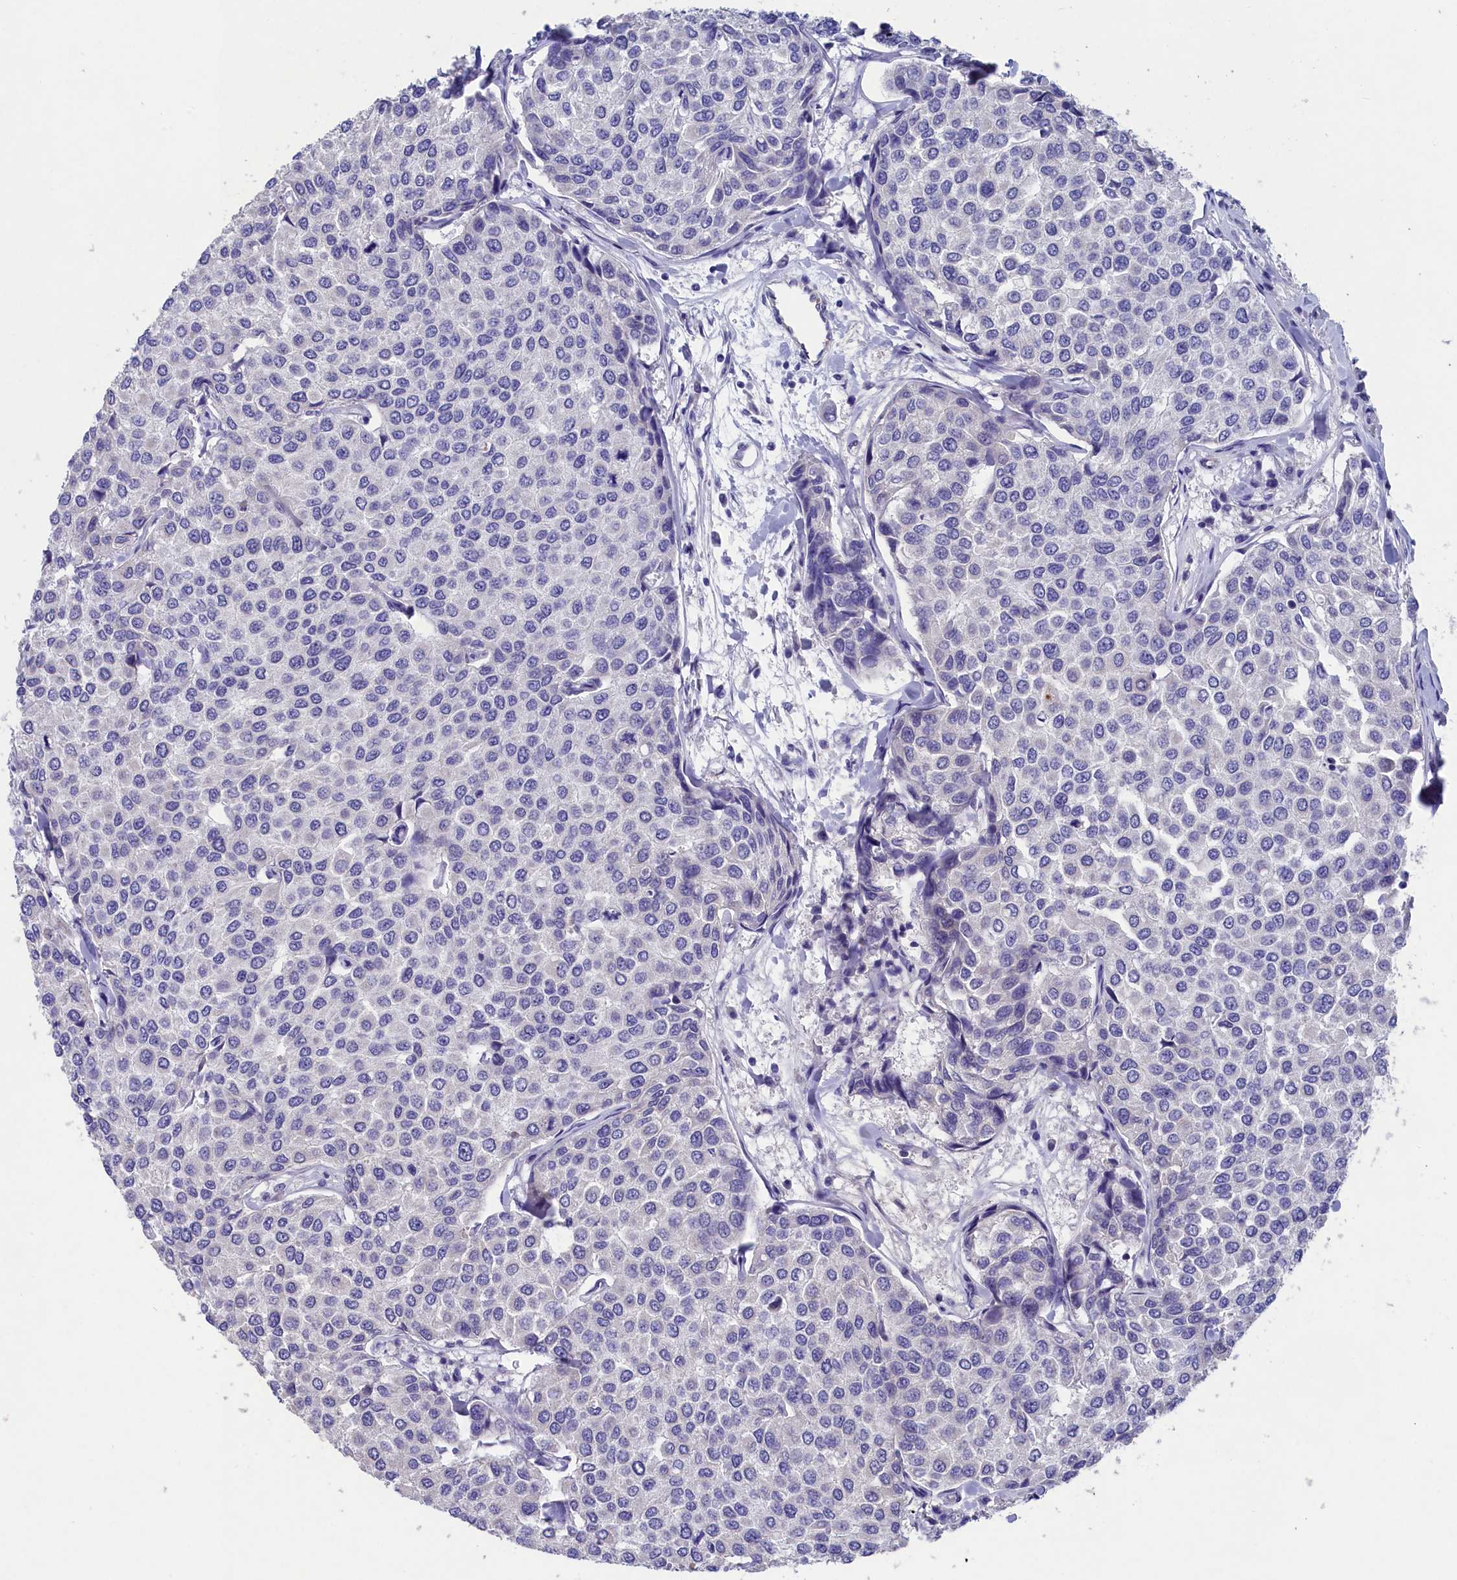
{"staining": {"intensity": "negative", "quantity": "none", "location": "none"}, "tissue": "breast cancer", "cell_type": "Tumor cells", "image_type": "cancer", "snomed": [{"axis": "morphology", "description": "Duct carcinoma"}, {"axis": "topography", "description": "Breast"}], "caption": "DAB immunohistochemical staining of intraductal carcinoma (breast) exhibits no significant staining in tumor cells.", "gene": "PRDM12", "patient": {"sex": "female", "age": 55}}